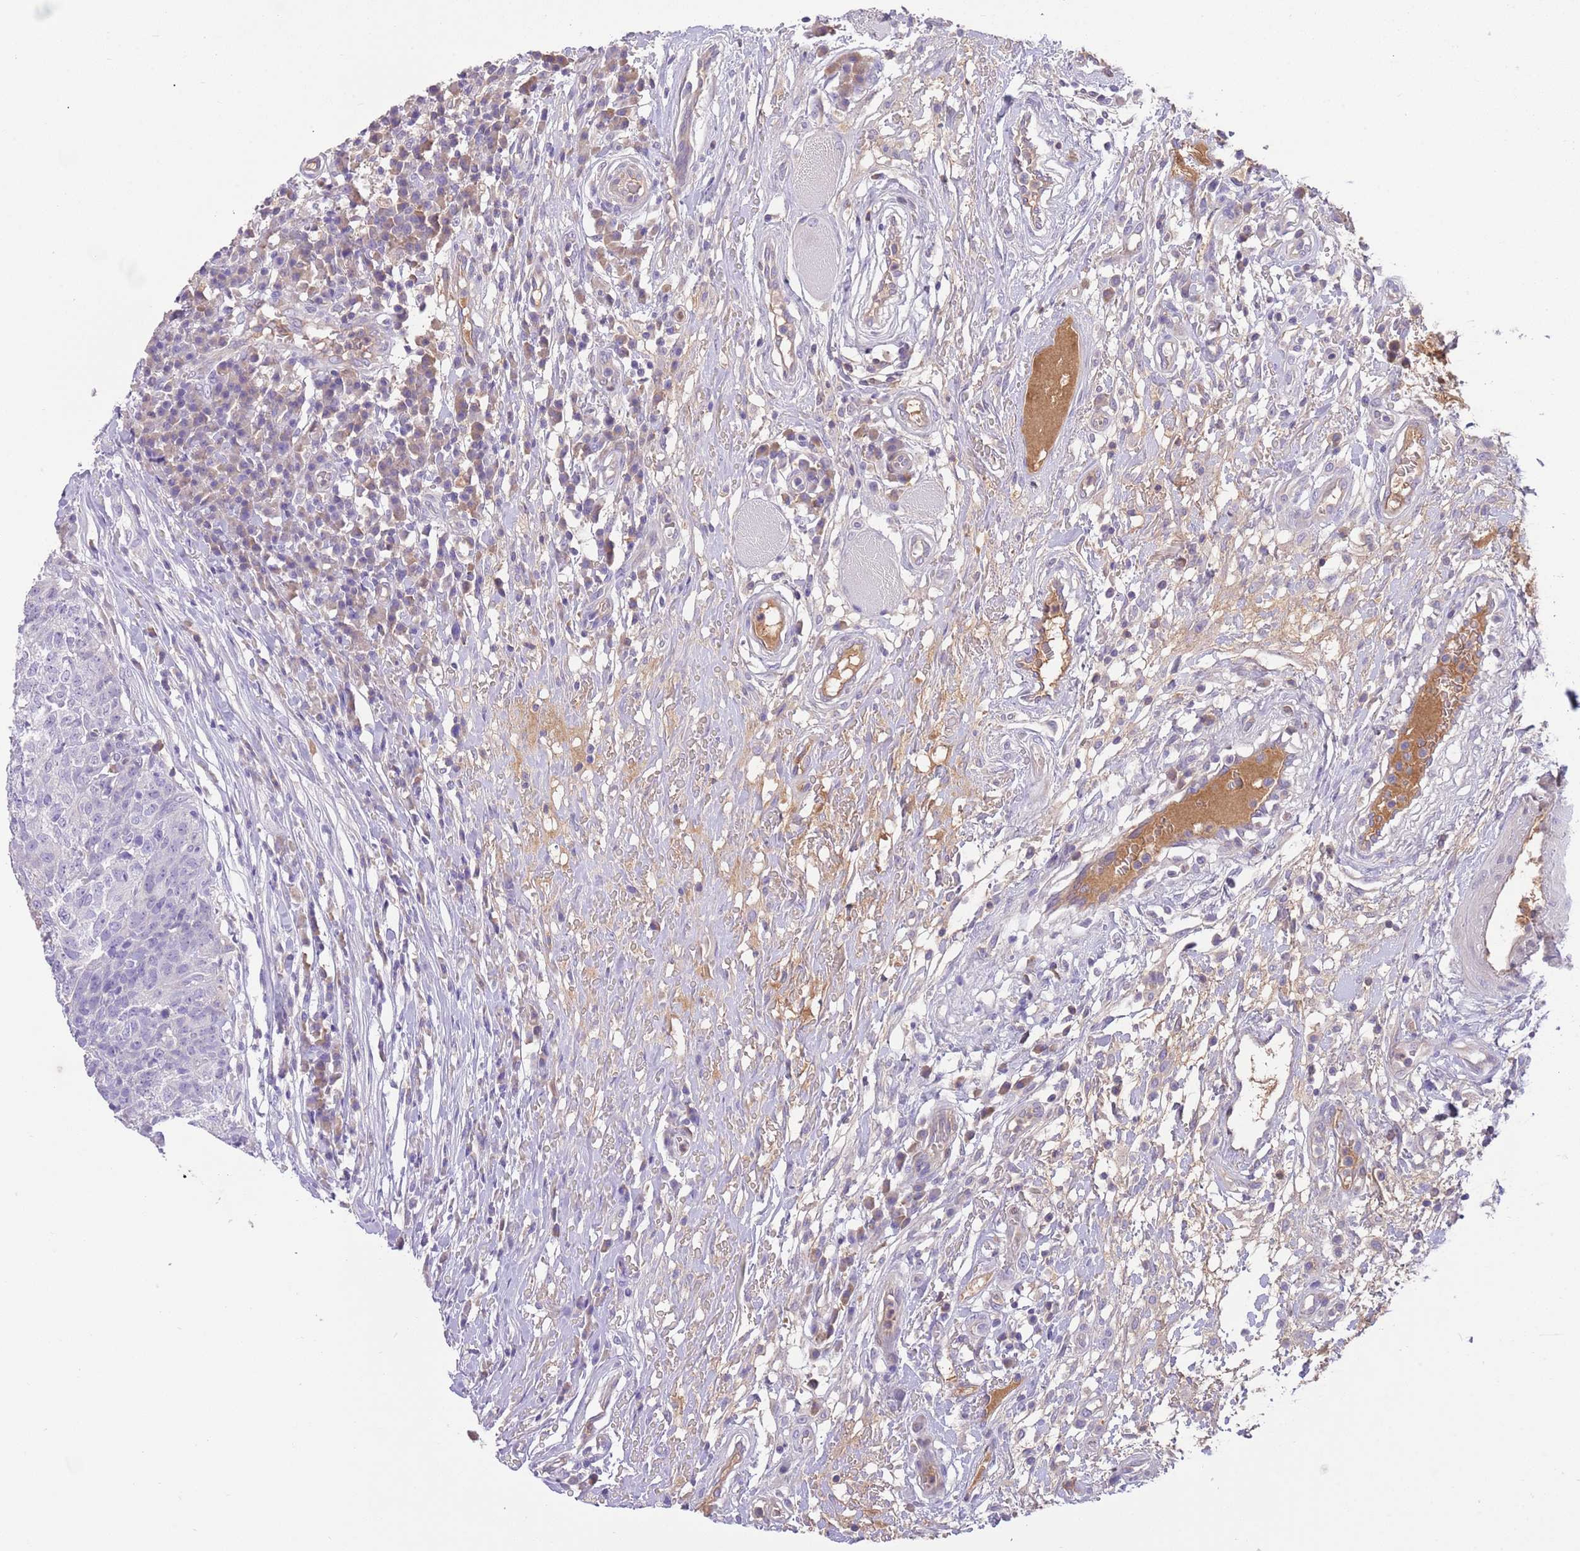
{"staining": {"intensity": "negative", "quantity": "none", "location": "none"}, "tissue": "head and neck cancer", "cell_type": "Tumor cells", "image_type": "cancer", "snomed": [{"axis": "morphology", "description": "Normal tissue, NOS"}, {"axis": "morphology", "description": "Squamous cell carcinoma, NOS"}, {"axis": "topography", "description": "Skeletal muscle"}, {"axis": "topography", "description": "Vascular tissue"}, {"axis": "topography", "description": "Peripheral nerve tissue"}, {"axis": "topography", "description": "Head-Neck"}], "caption": "Protein analysis of squamous cell carcinoma (head and neck) reveals no significant expression in tumor cells.", "gene": "IGFL4", "patient": {"sex": "male", "age": 66}}